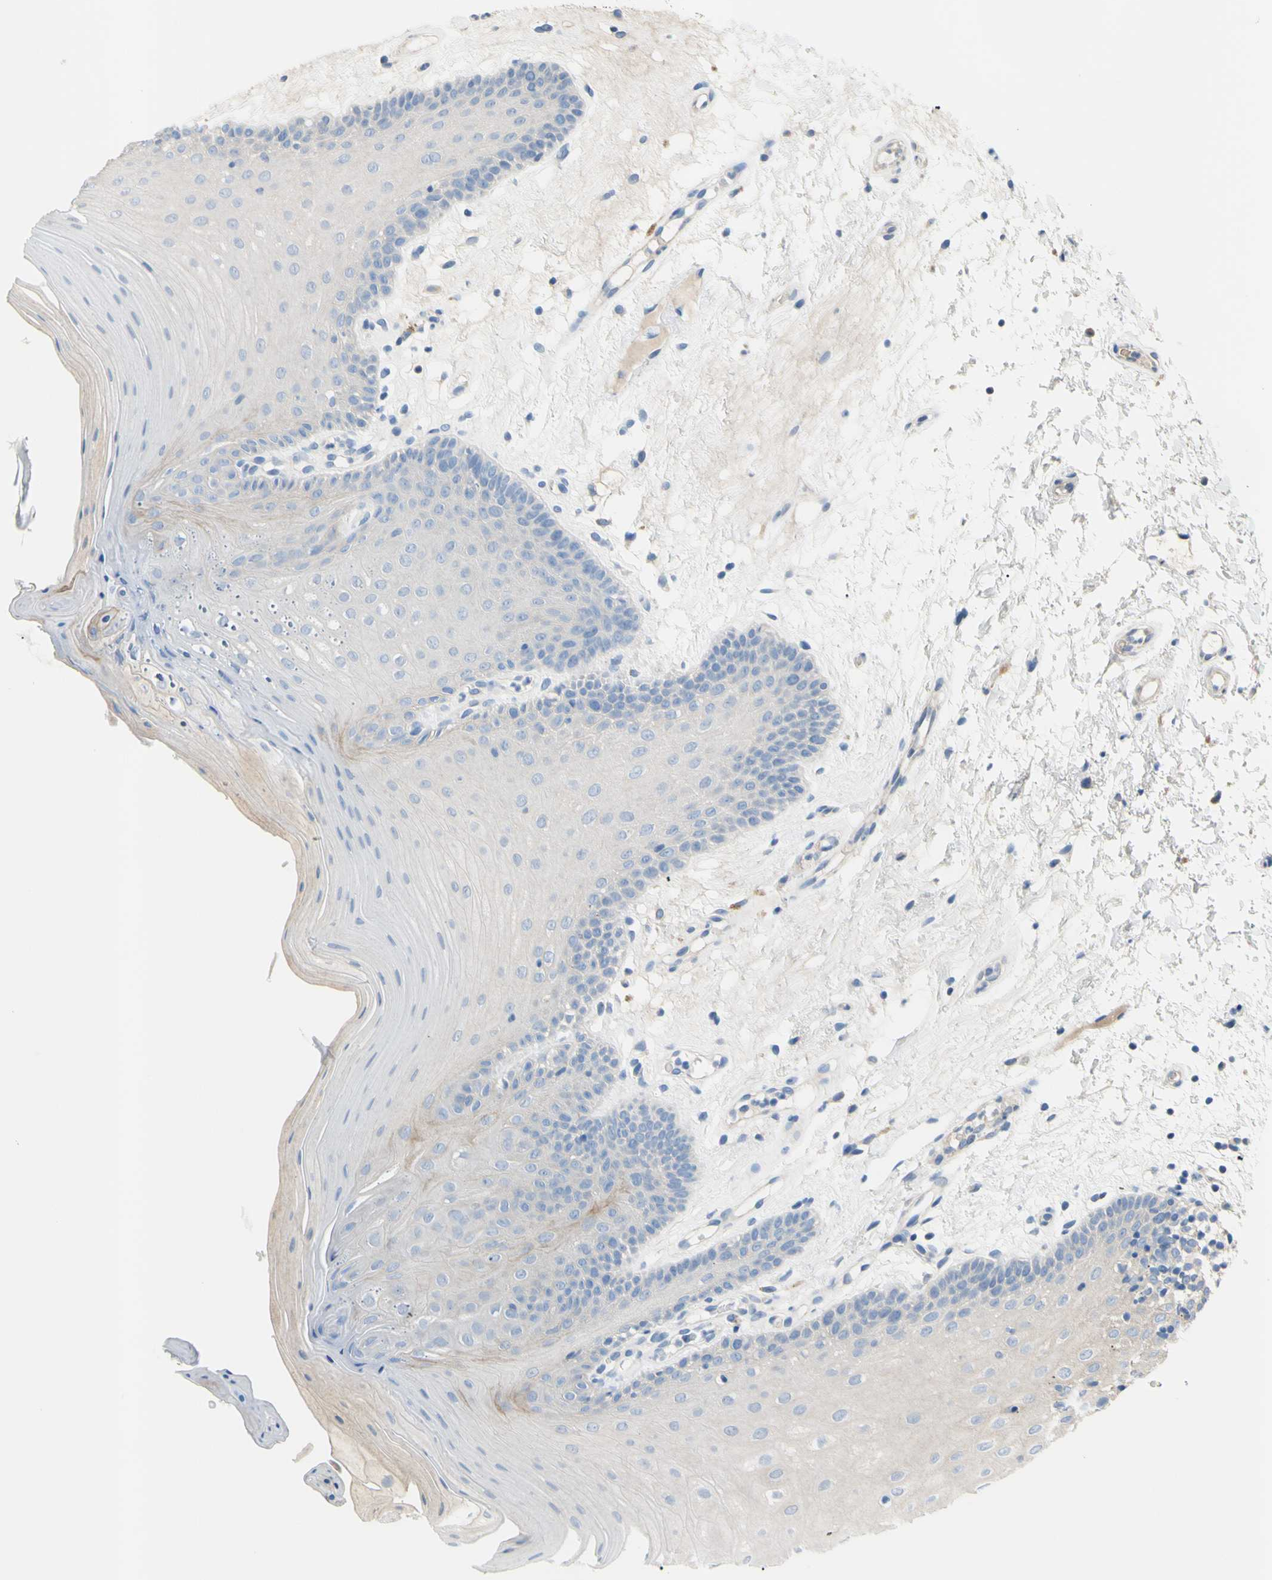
{"staining": {"intensity": "negative", "quantity": "none", "location": "none"}, "tissue": "oral mucosa", "cell_type": "Squamous epithelial cells", "image_type": "normal", "snomed": [{"axis": "morphology", "description": "Normal tissue, NOS"}, {"axis": "morphology", "description": "Squamous cell carcinoma, NOS"}, {"axis": "topography", "description": "Skeletal muscle"}, {"axis": "topography", "description": "Oral tissue"}, {"axis": "topography", "description": "Head-Neck"}], "caption": "Histopathology image shows no protein positivity in squamous epithelial cells of unremarkable oral mucosa.", "gene": "TMEM59L", "patient": {"sex": "male", "age": 71}}